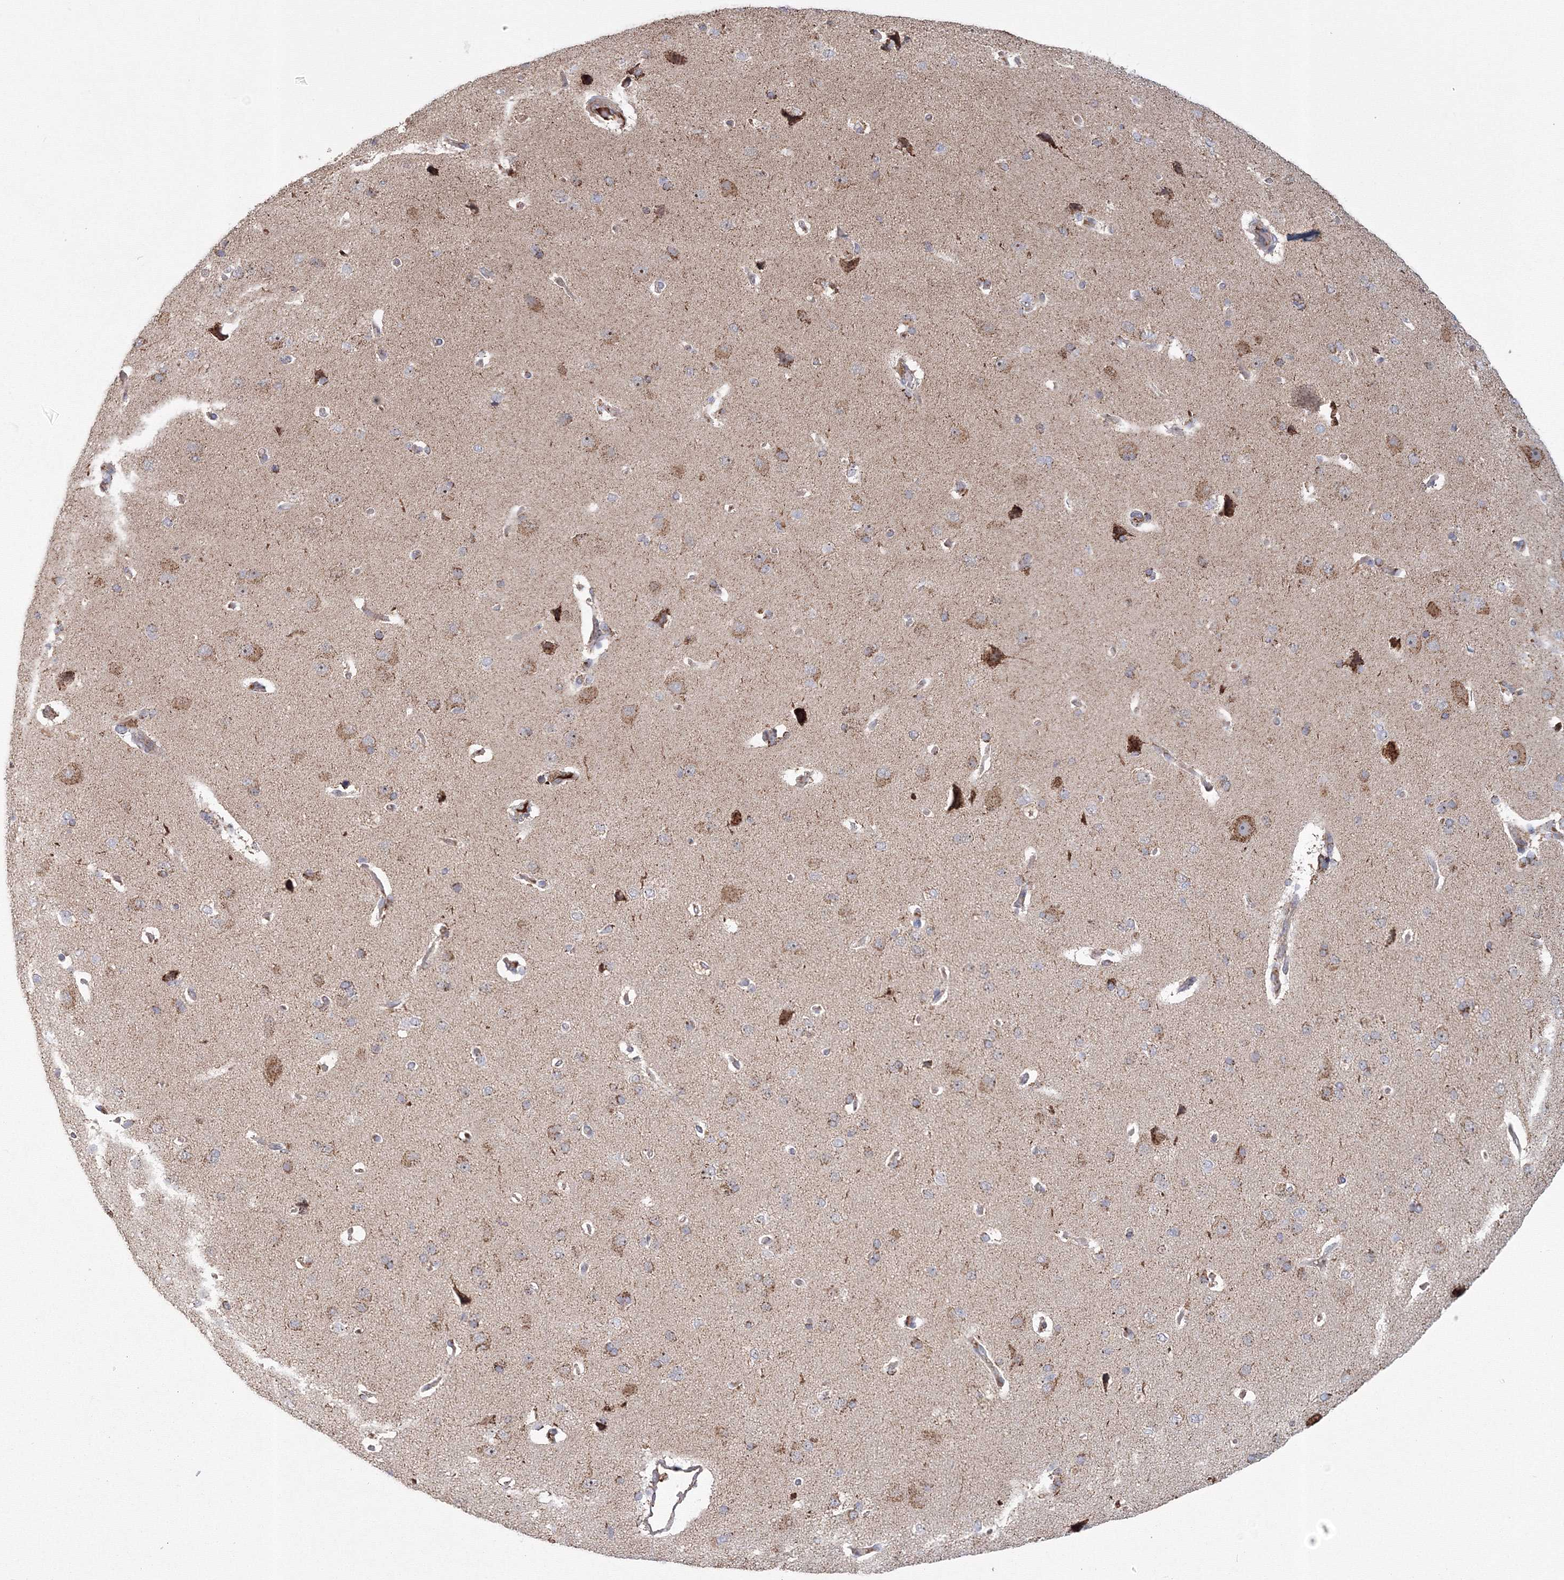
{"staining": {"intensity": "negative", "quantity": "none", "location": "none"}, "tissue": "cerebral cortex", "cell_type": "Endothelial cells", "image_type": "normal", "snomed": [{"axis": "morphology", "description": "Normal tissue, NOS"}, {"axis": "topography", "description": "Cerebral cortex"}], "caption": "IHC photomicrograph of unremarkable human cerebral cortex stained for a protein (brown), which reveals no expression in endothelial cells.", "gene": "GRPEL1", "patient": {"sex": "male", "age": 62}}